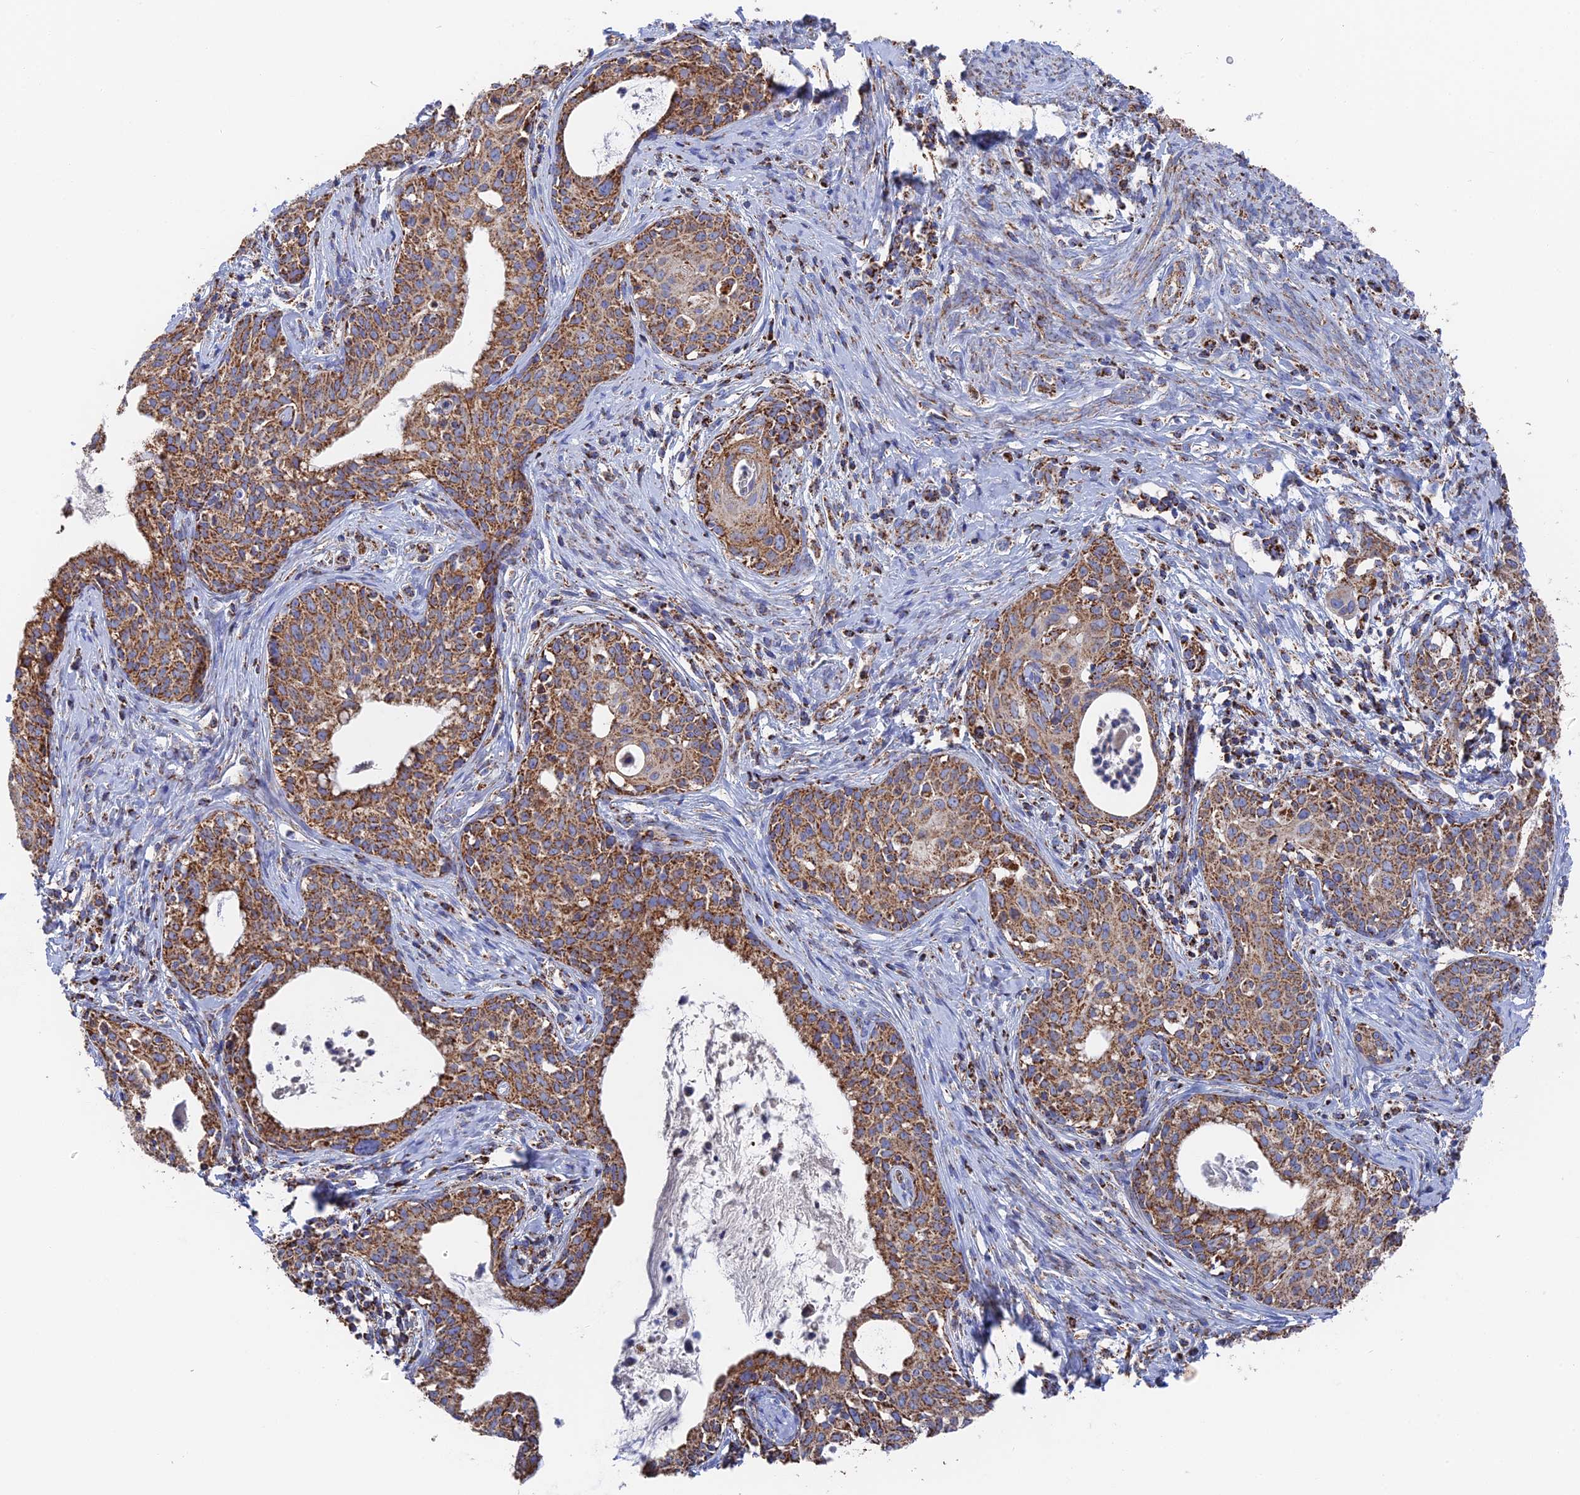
{"staining": {"intensity": "moderate", "quantity": ">75%", "location": "cytoplasmic/membranous"}, "tissue": "cervical cancer", "cell_type": "Tumor cells", "image_type": "cancer", "snomed": [{"axis": "morphology", "description": "Squamous cell carcinoma, NOS"}, {"axis": "topography", "description": "Cervix"}], "caption": "High-magnification brightfield microscopy of squamous cell carcinoma (cervical) stained with DAB (brown) and counterstained with hematoxylin (blue). tumor cells exhibit moderate cytoplasmic/membranous staining is appreciated in about>75% of cells. (Brightfield microscopy of DAB IHC at high magnification).", "gene": "HAUS8", "patient": {"sex": "female", "age": 52}}